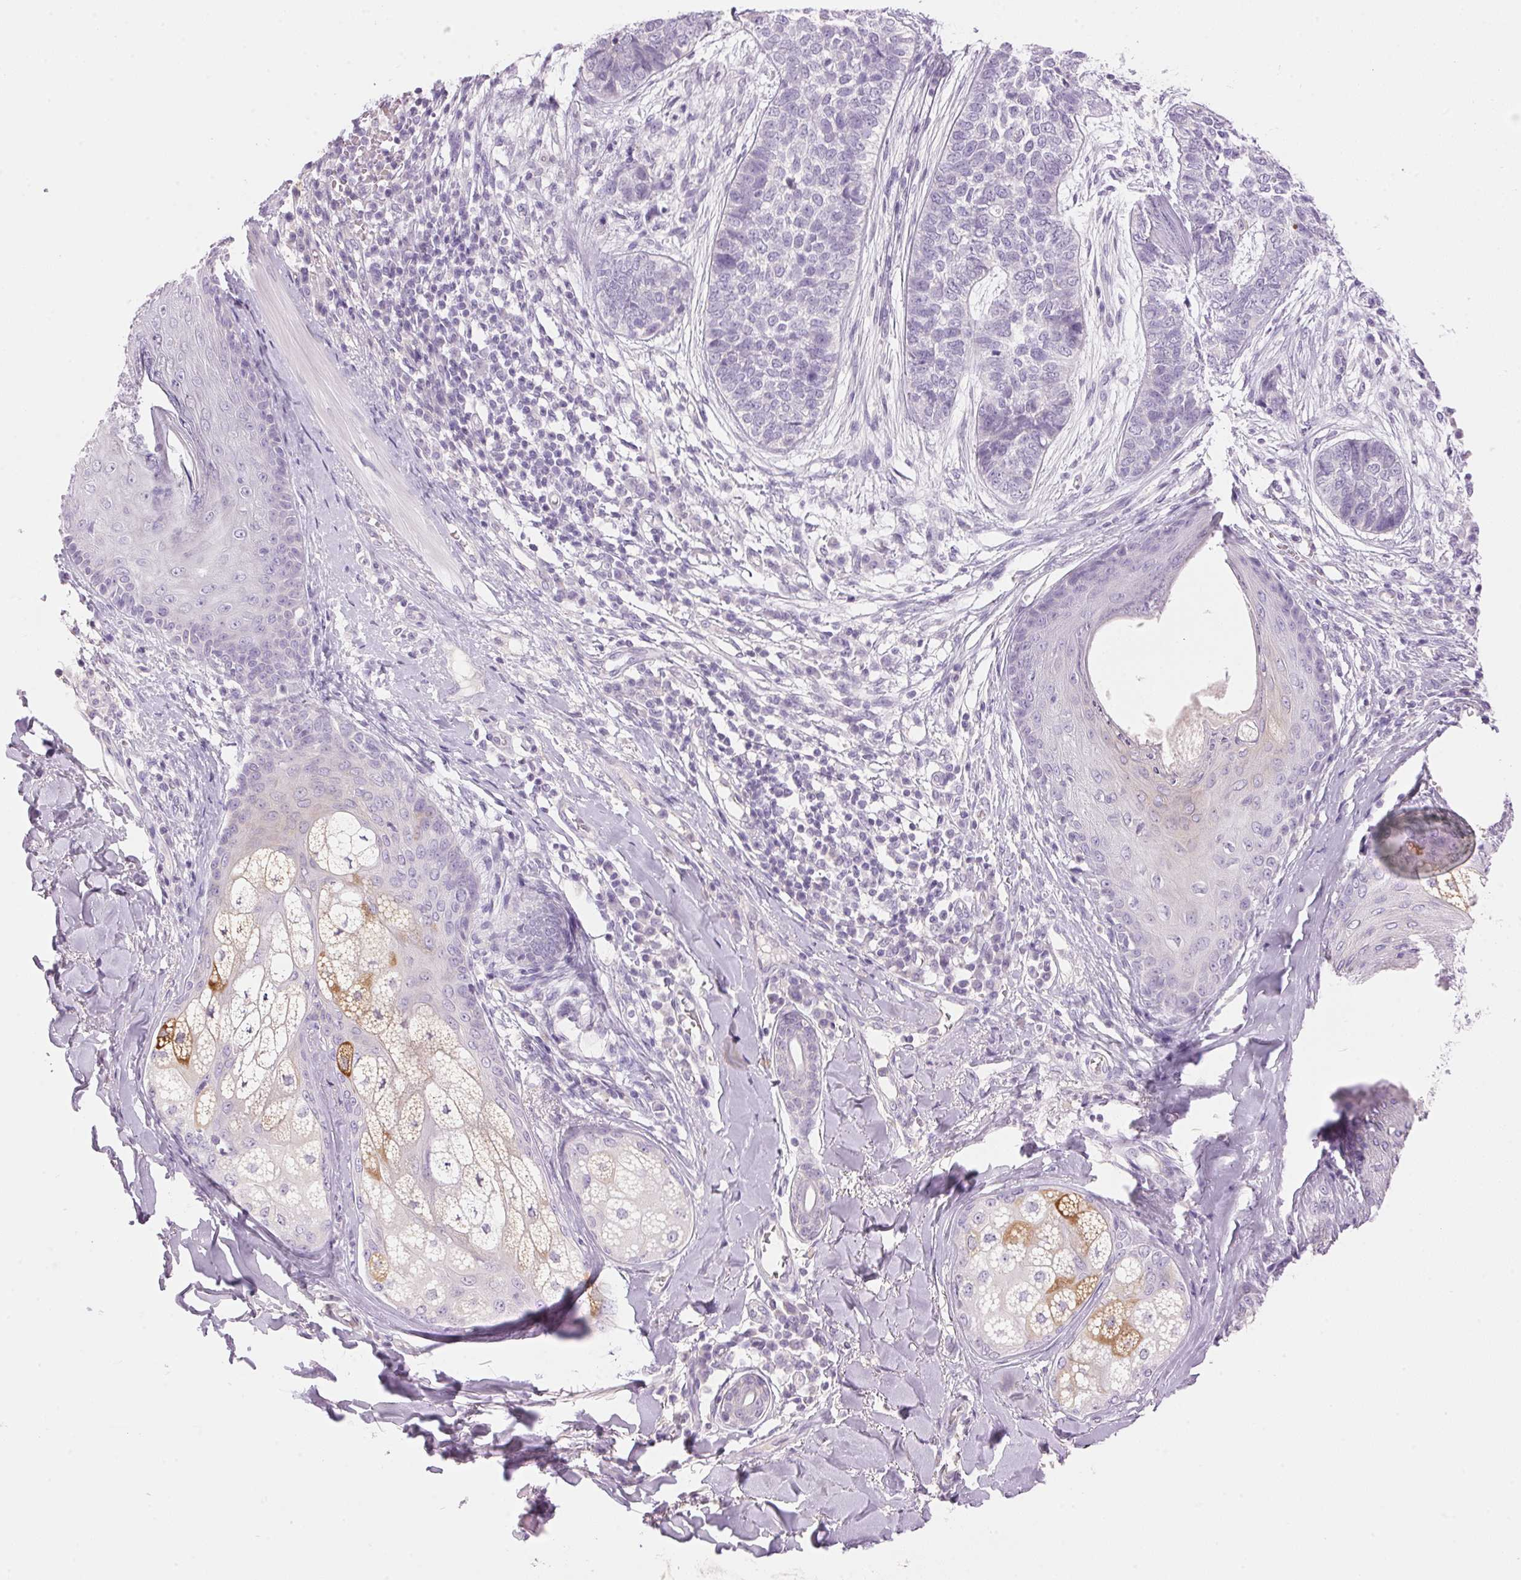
{"staining": {"intensity": "negative", "quantity": "none", "location": "none"}, "tissue": "skin cancer", "cell_type": "Tumor cells", "image_type": "cancer", "snomed": [{"axis": "morphology", "description": "Basal cell carcinoma"}, {"axis": "topography", "description": "Skin"}], "caption": "High magnification brightfield microscopy of skin cancer stained with DAB (3,3'-diaminobenzidine) (brown) and counterstained with hematoxylin (blue): tumor cells show no significant staining.", "gene": "HSD17B2", "patient": {"sex": "female", "age": 69}}